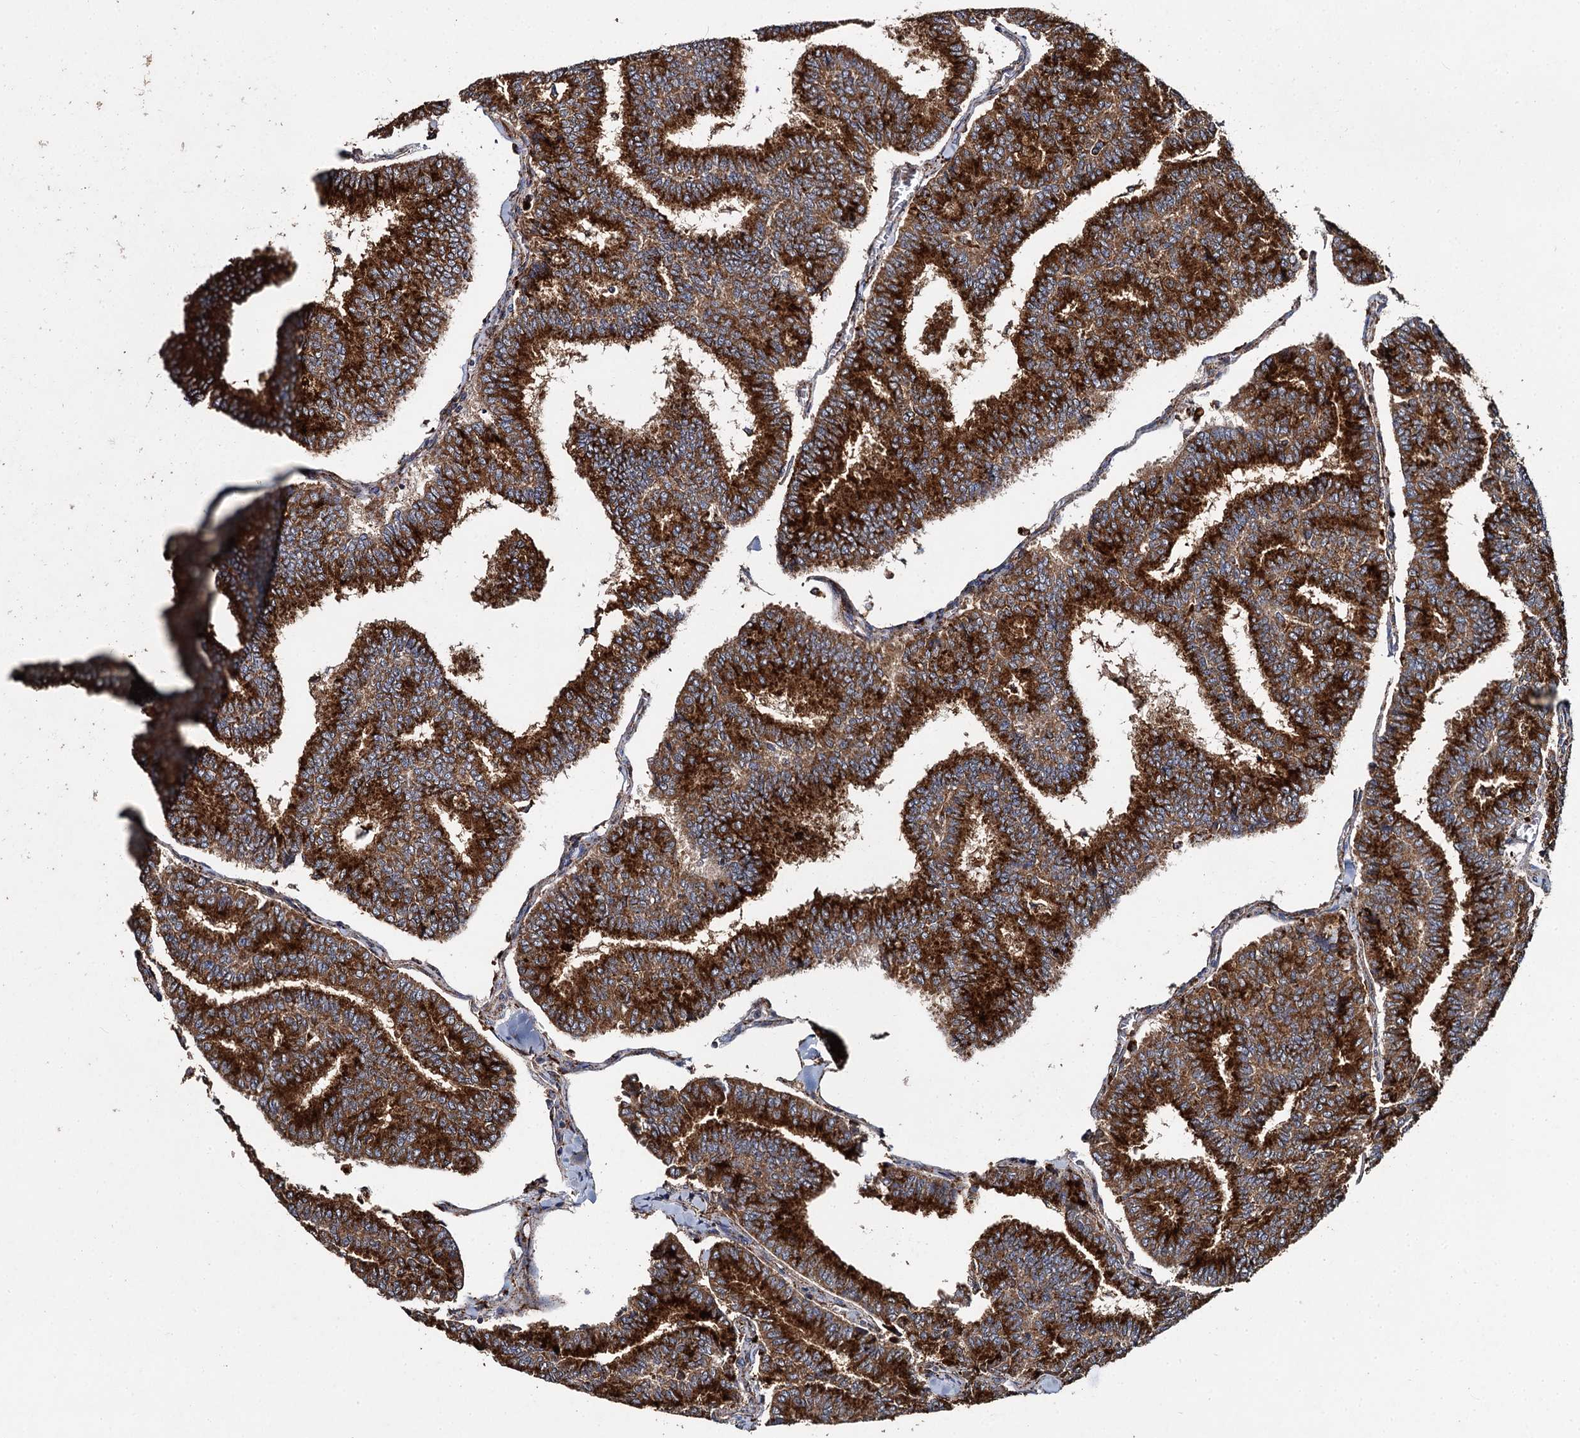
{"staining": {"intensity": "strong", "quantity": ">75%", "location": "cytoplasmic/membranous"}, "tissue": "thyroid cancer", "cell_type": "Tumor cells", "image_type": "cancer", "snomed": [{"axis": "morphology", "description": "Papillary adenocarcinoma, NOS"}, {"axis": "topography", "description": "Thyroid gland"}], "caption": "Thyroid papillary adenocarcinoma was stained to show a protein in brown. There is high levels of strong cytoplasmic/membranous staining in approximately >75% of tumor cells.", "gene": "GBA1", "patient": {"sex": "female", "age": 35}}